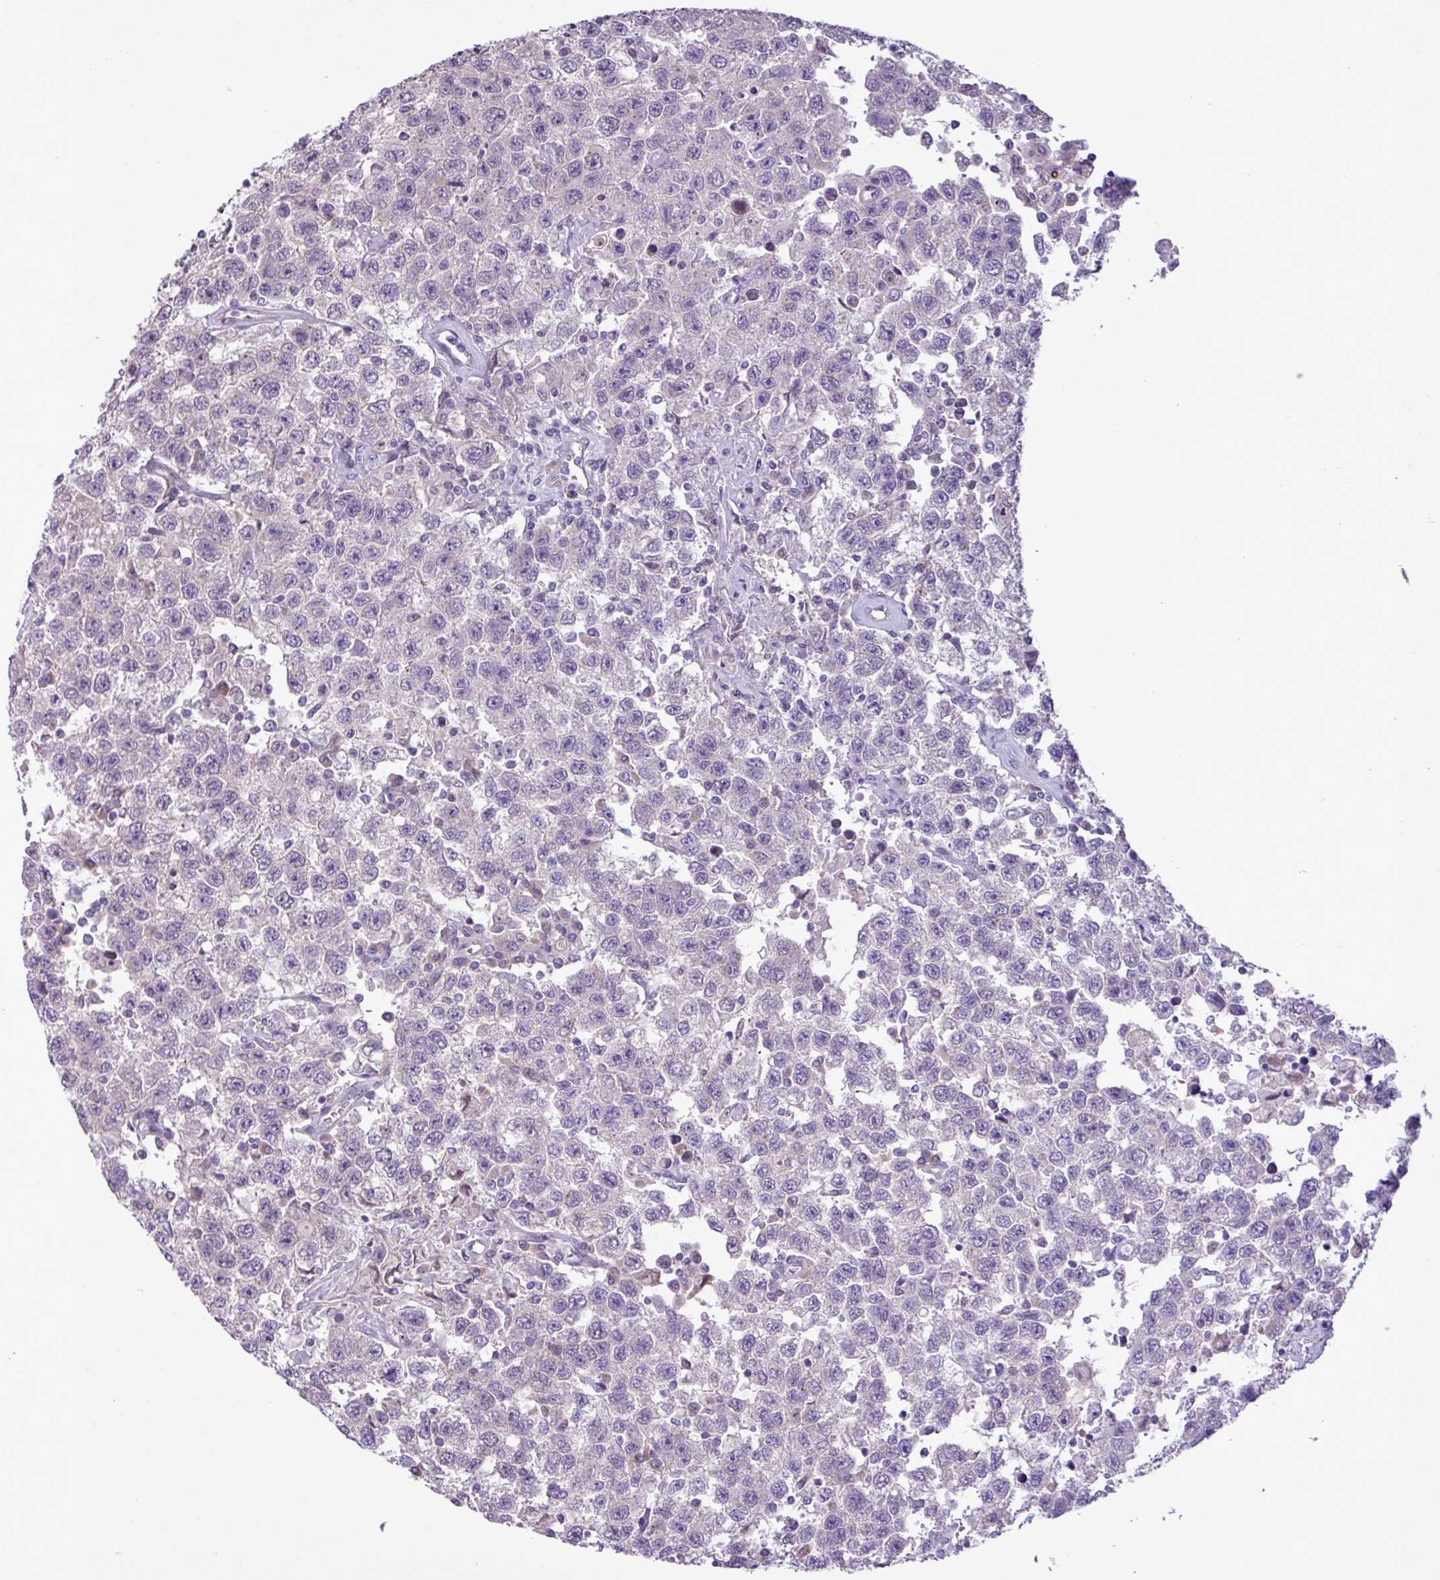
{"staining": {"intensity": "negative", "quantity": "none", "location": "none"}, "tissue": "testis cancer", "cell_type": "Tumor cells", "image_type": "cancer", "snomed": [{"axis": "morphology", "description": "Seminoma, NOS"}, {"axis": "topography", "description": "Testis"}], "caption": "DAB immunohistochemical staining of seminoma (testis) displays no significant staining in tumor cells.", "gene": "SPINK8", "patient": {"sex": "male", "age": 41}}